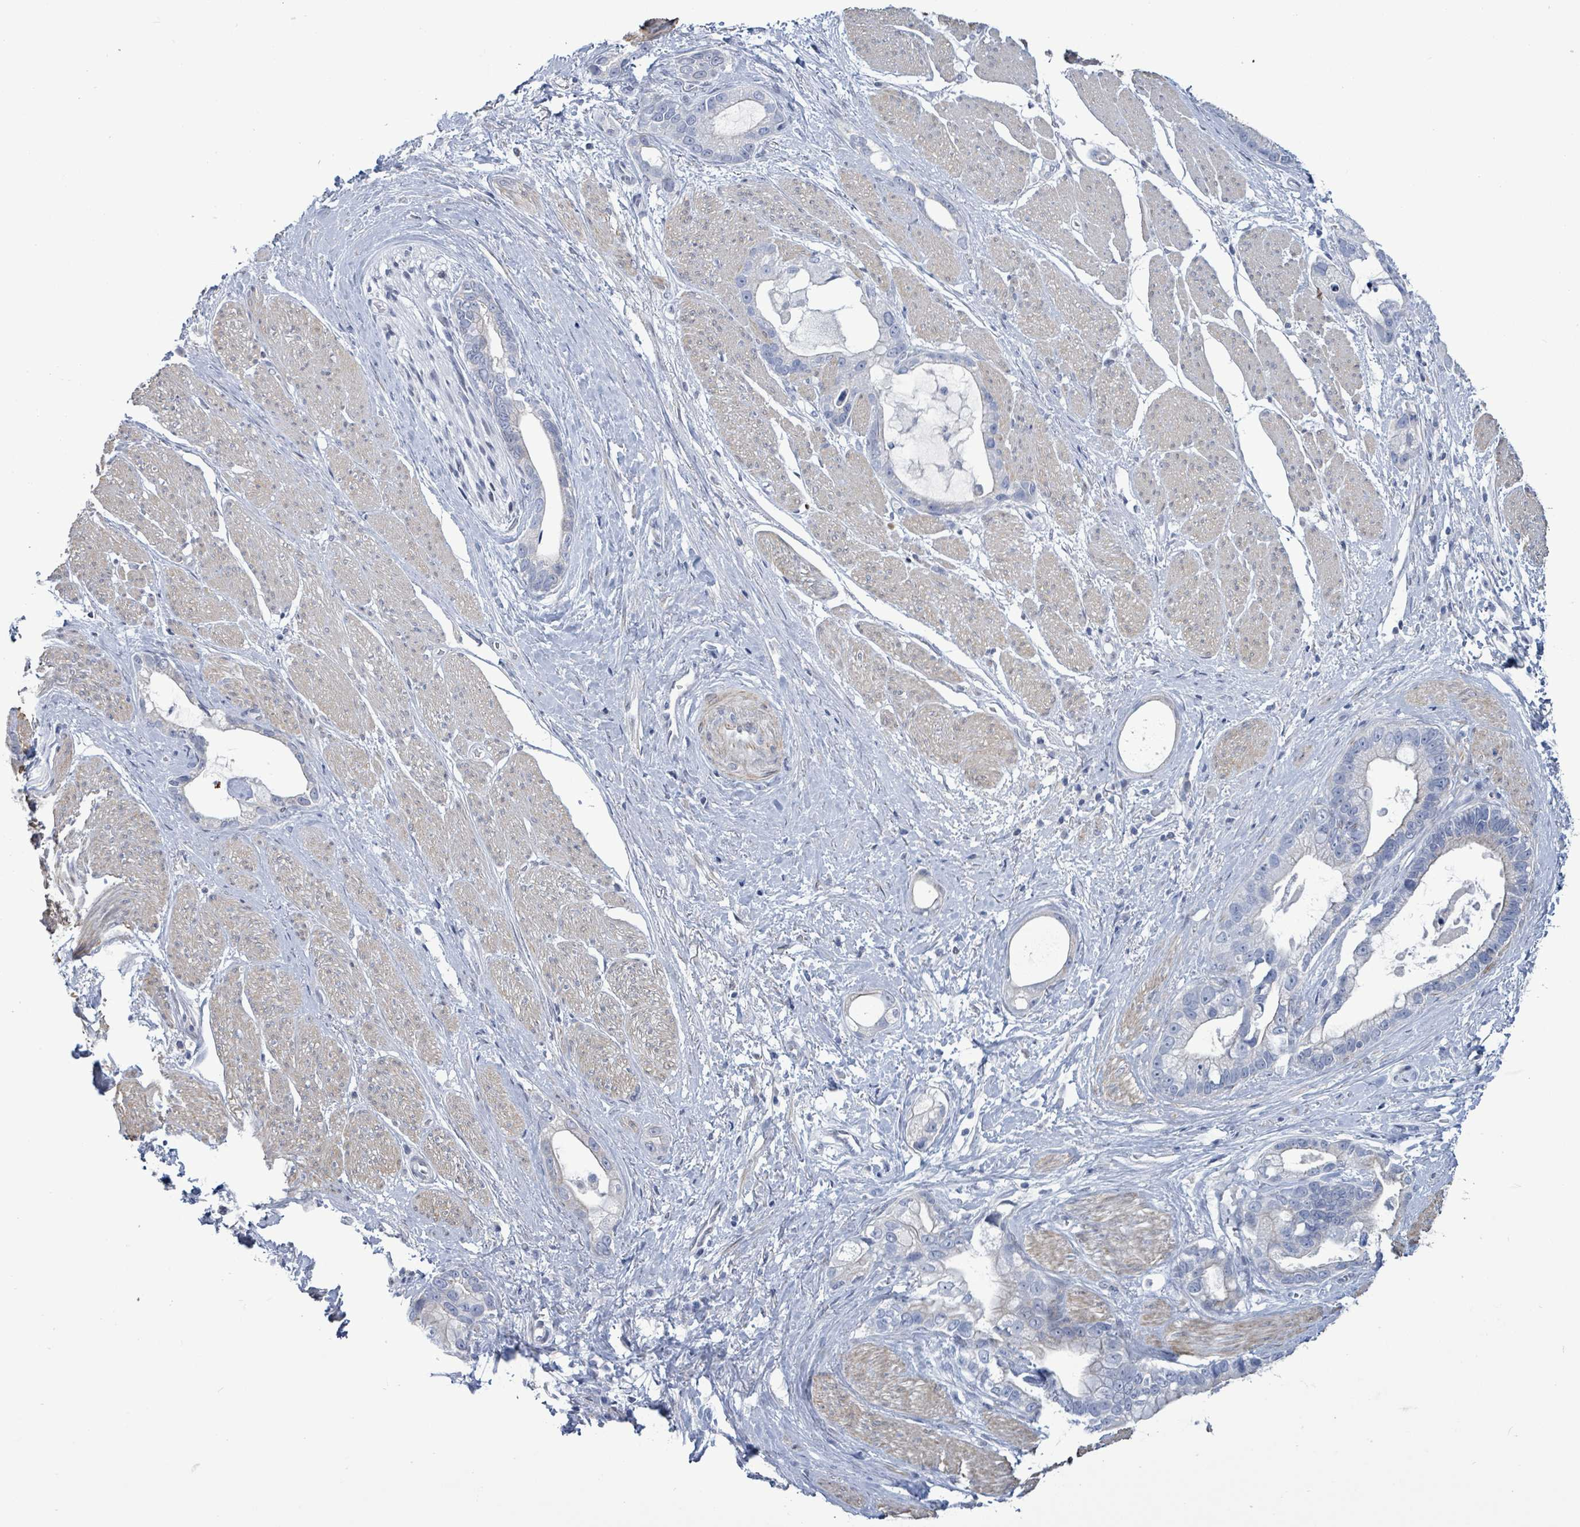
{"staining": {"intensity": "negative", "quantity": "none", "location": "none"}, "tissue": "stomach cancer", "cell_type": "Tumor cells", "image_type": "cancer", "snomed": [{"axis": "morphology", "description": "Adenocarcinoma, NOS"}, {"axis": "topography", "description": "Stomach"}], "caption": "This photomicrograph is of adenocarcinoma (stomach) stained with immunohistochemistry (IHC) to label a protein in brown with the nuclei are counter-stained blue. There is no staining in tumor cells.", "gene": "NTN3", "patient": {"sex": "male", "age": 55}}